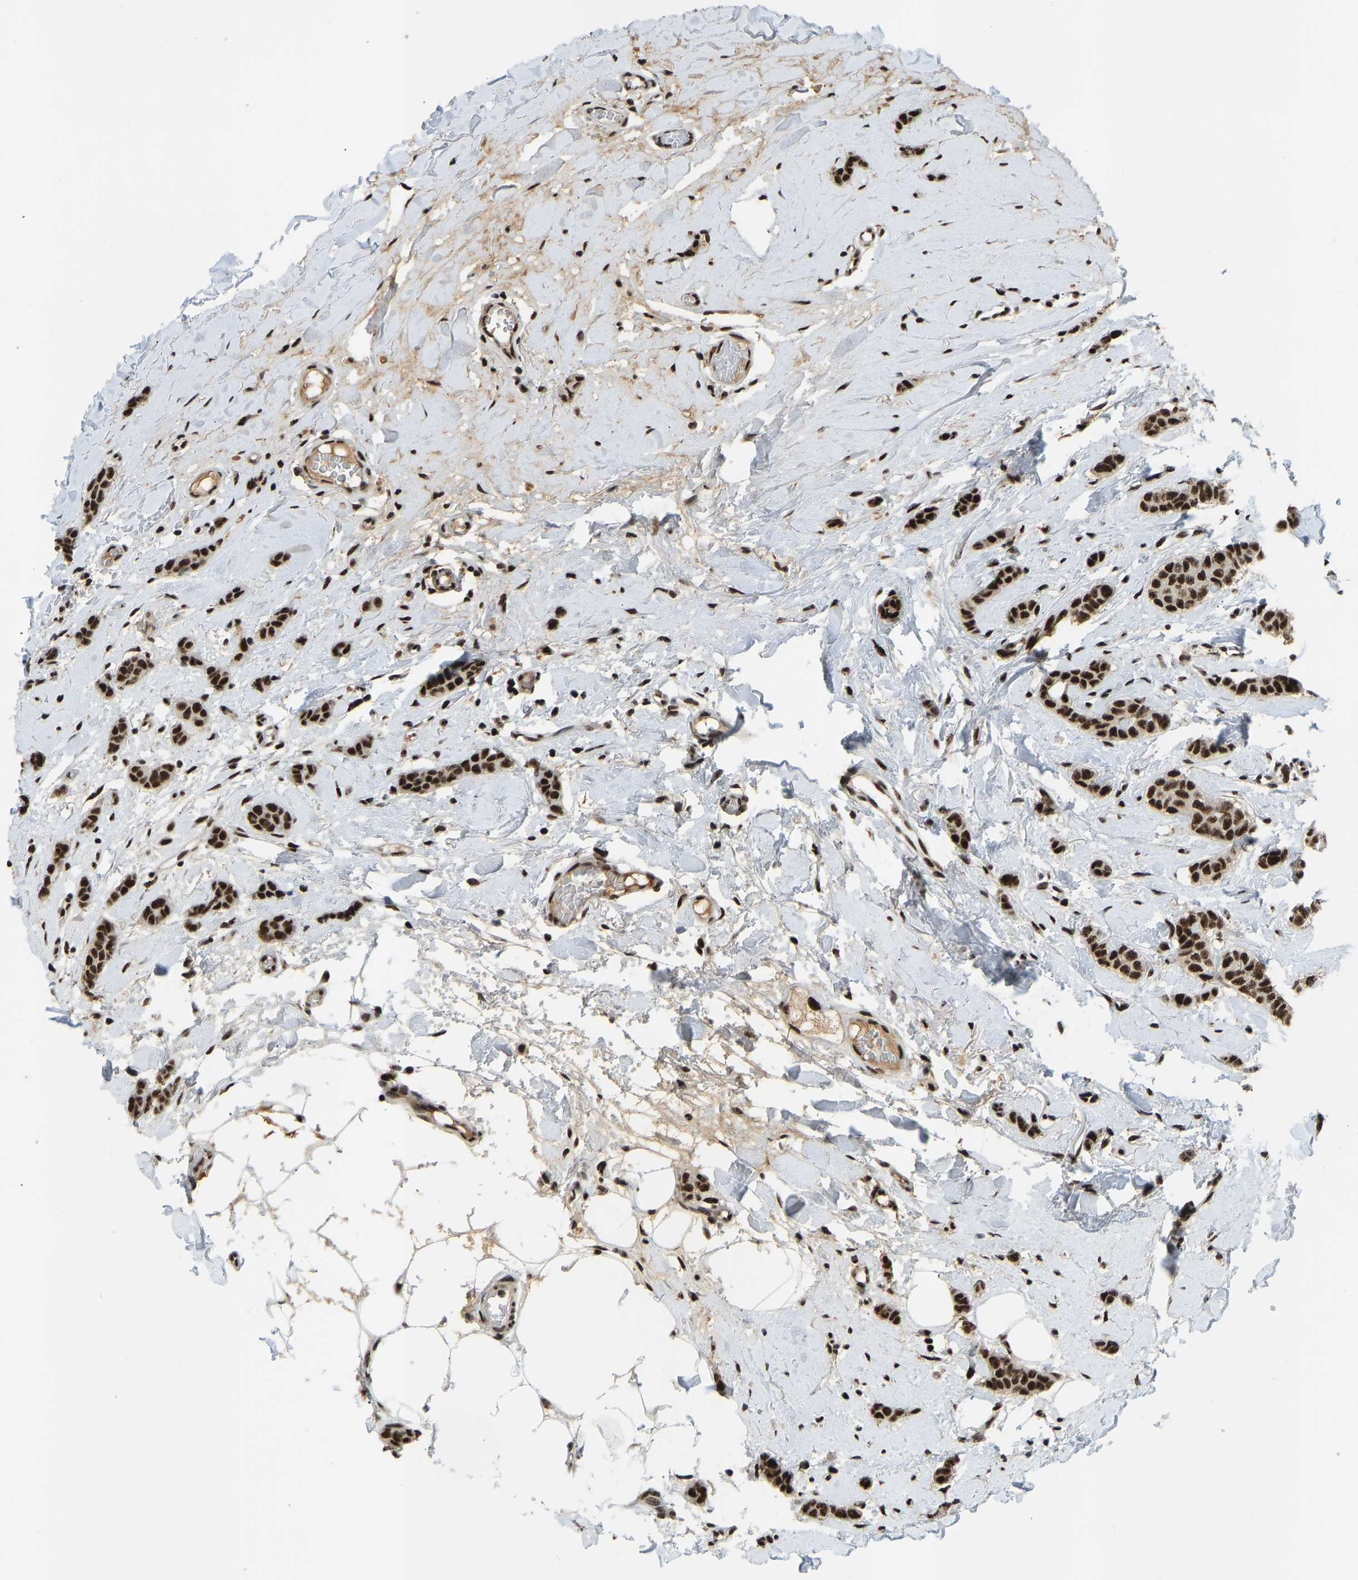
{"staining": {"intensity": "strong", "quantity": ">75%", "location": "nuclear"}, "tissue": "breast cancer", "cell_type": "Tumor cells", "image_type": "cancer", "snomed": [{"axis": "morphology", "description": "Lobular carcinoma"}, {"axis": "topography", "description": "Skin"}, {"axis": "topography", "description": "Breast"}], "caption": "A micrograph of human lobular carcinoma (breast) stained for a protein shows strong nuclear brown staining in tumor cells.", "gene": "FOXK1", "patient": {"sex": "female", "age": 46}}